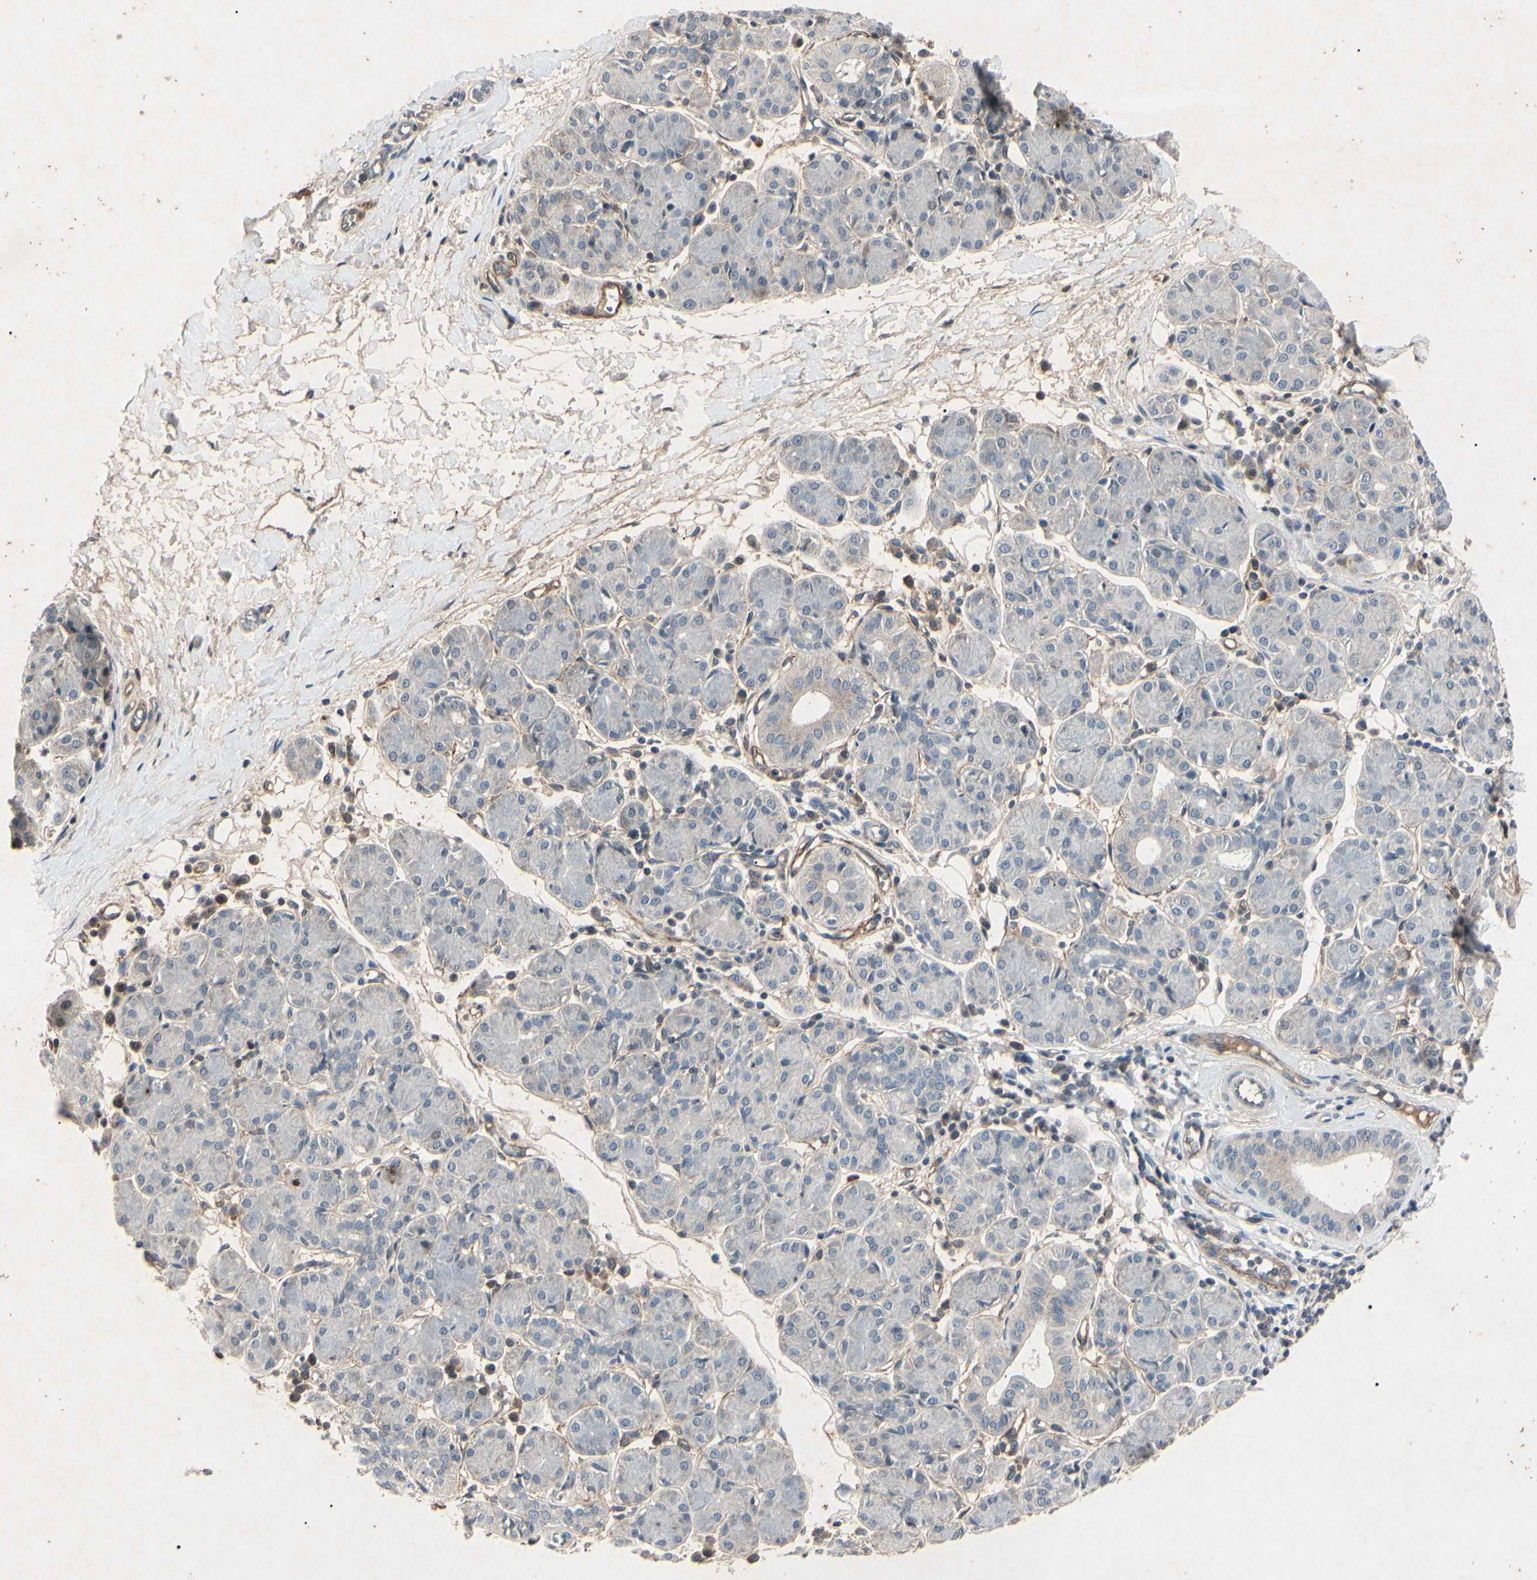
{"staining": {"intensity": "negative", "quantity": "none", "location": "none"}, "tissue": "salivary gland", "cell_type": "Glandular cells", "image_type": "normal", "snomed": [{"axis": "morphology", "description": "Normal tissue, NOS"}, {"axis": "morphology", "description": "Inflammation, NOS"}, {"axis": "topography", "description": "Lymph node"}, {"axis": "topography", "description": "Salivary gland"}], "caption": "This is an immunohistochemistry photomicrograph of benign salivary gland. There is no expression in glandular cells.", "gene": "AEBP1", "patient": {"sex": "male", "age": 3}}